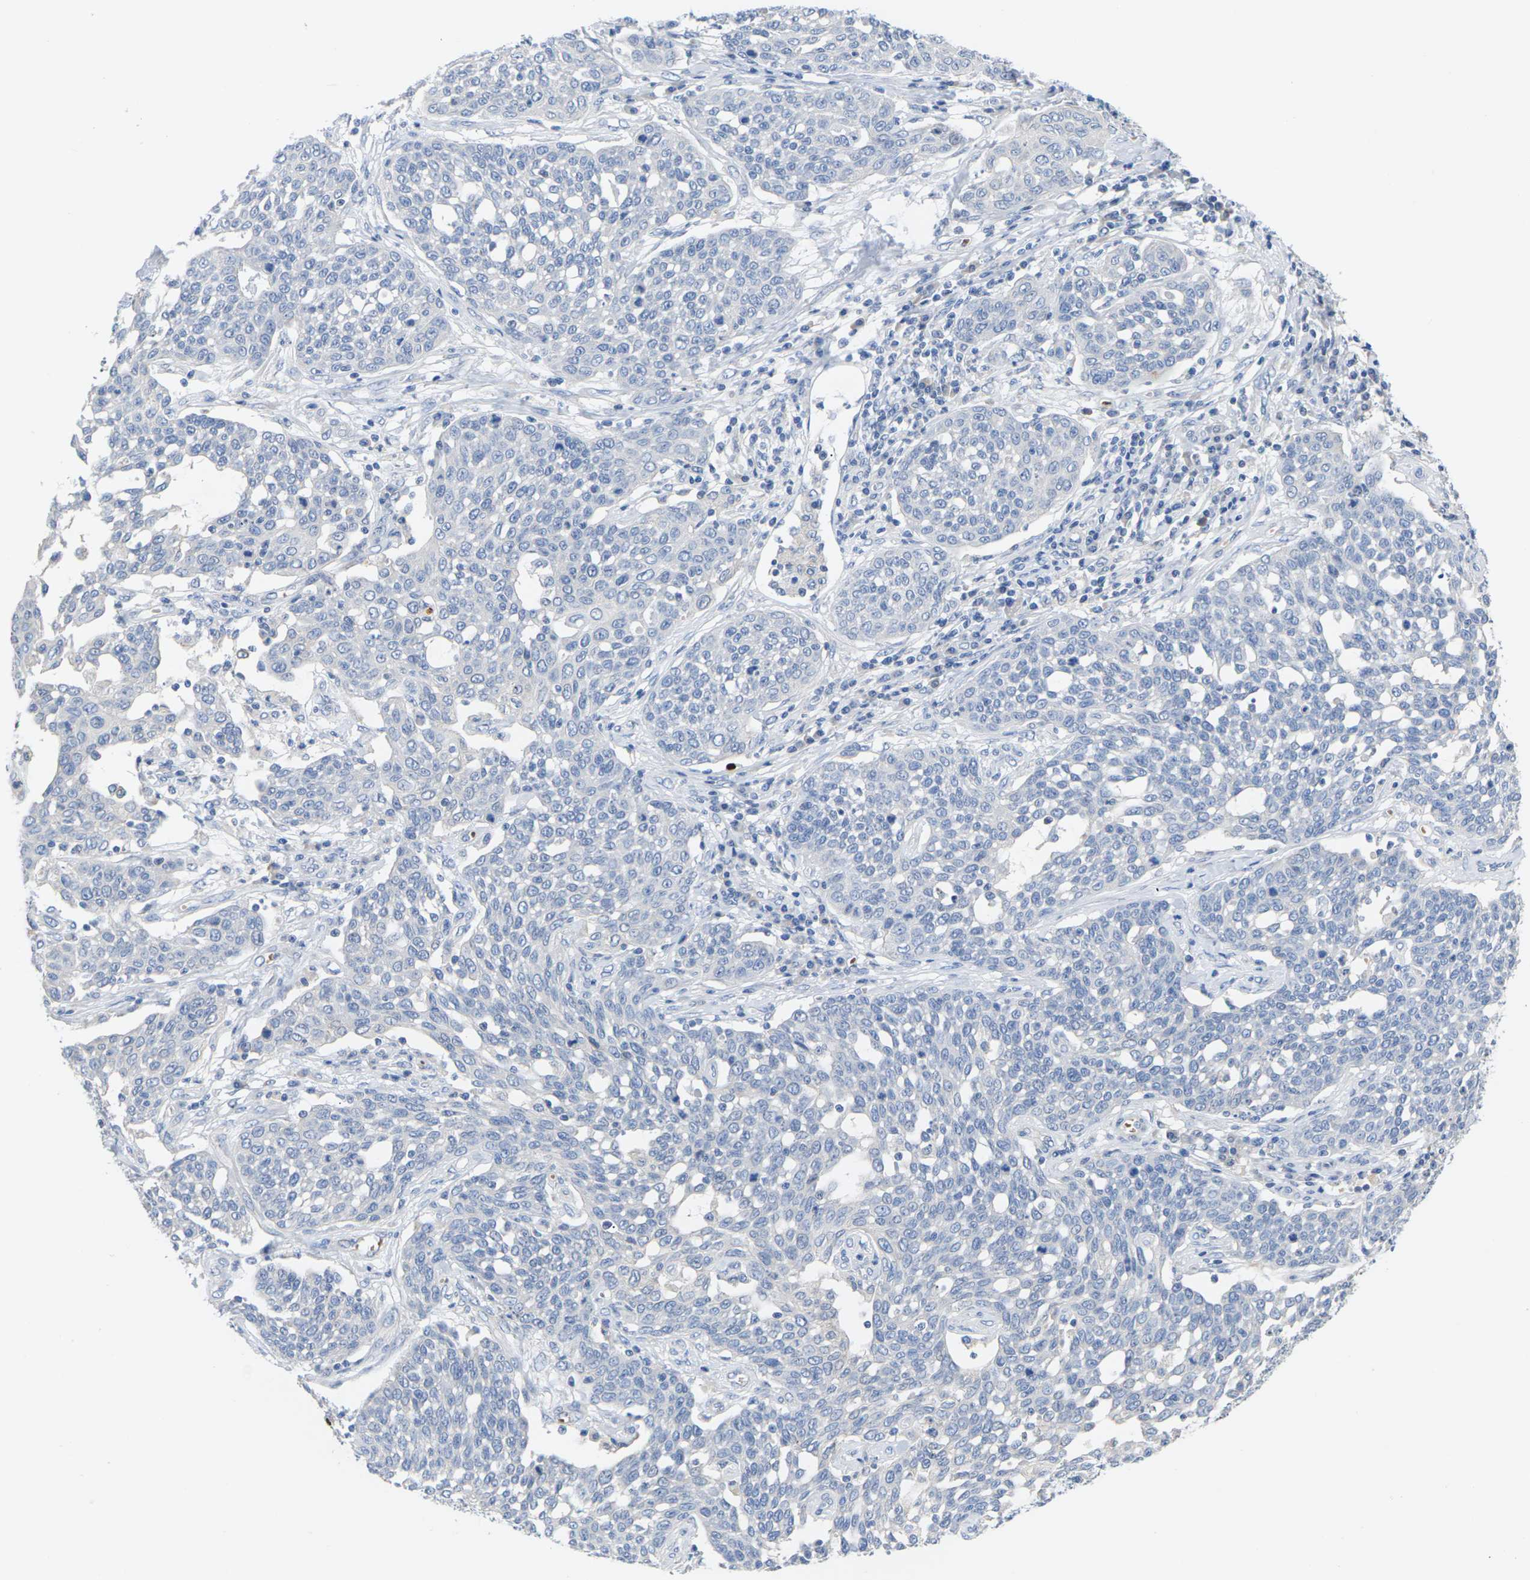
{"staining": {"intensity": "negative", "quantity": "none", "location": "none"}, "tissue": "cervical cancer", "cell_type": "Tumor cells", "image_type": "cancer", "snomed": [{"axis": "morphology", "description": "Squamous cell carcinoma, NOS"}, {"axis": "topography", "description": "Cervix"}], "caption": "This is an immunohistochemistry histopathology image of cervical squamous cell carcinoma. There is no staining in tumor cells.", "gene": "TMCO4", "patient": {"sex": "female", "age": 34}}